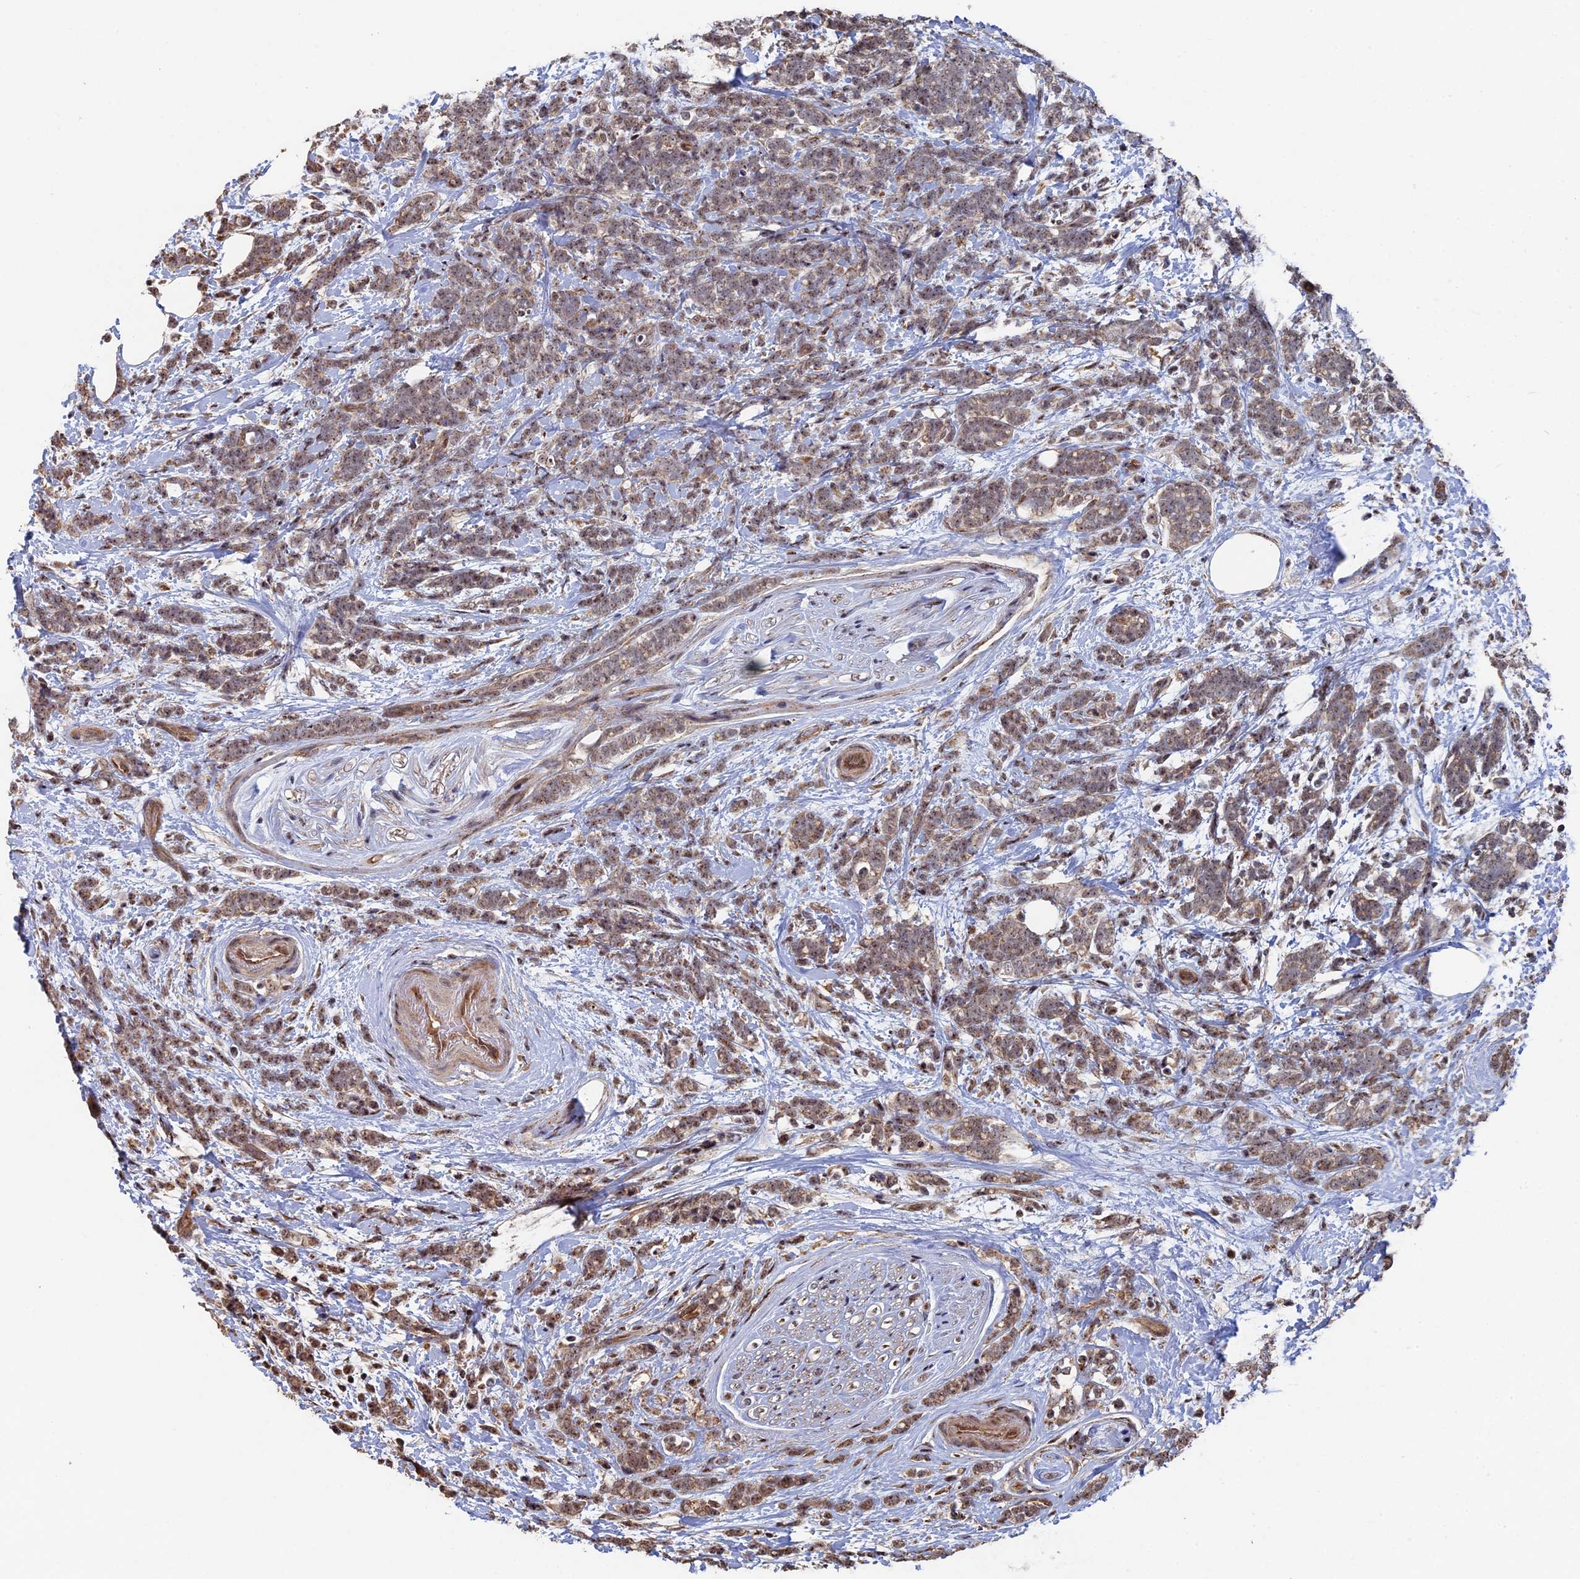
{"staining": {"intensity": "moderate", "quantity": ">75%", "location": "cytoplasmic/membranous,nuclear"}, "tissue": "breast cancer", "cell_type": "Tumor cells", "image_type": "cancer", "snomed": [{"axis": "morphology", "description": "Lobular carcinoma"}, {"axis": "topography", "description": "Breast"}], "caption": "Protein analysis of lobular carcinoma (breast) tissue shows moderate cytoplasmic/membranous and nuclear expression in about >75% of tumor cells.", "gene": "KIAA1328", "patient": {"sex": "female", "age": 58}}